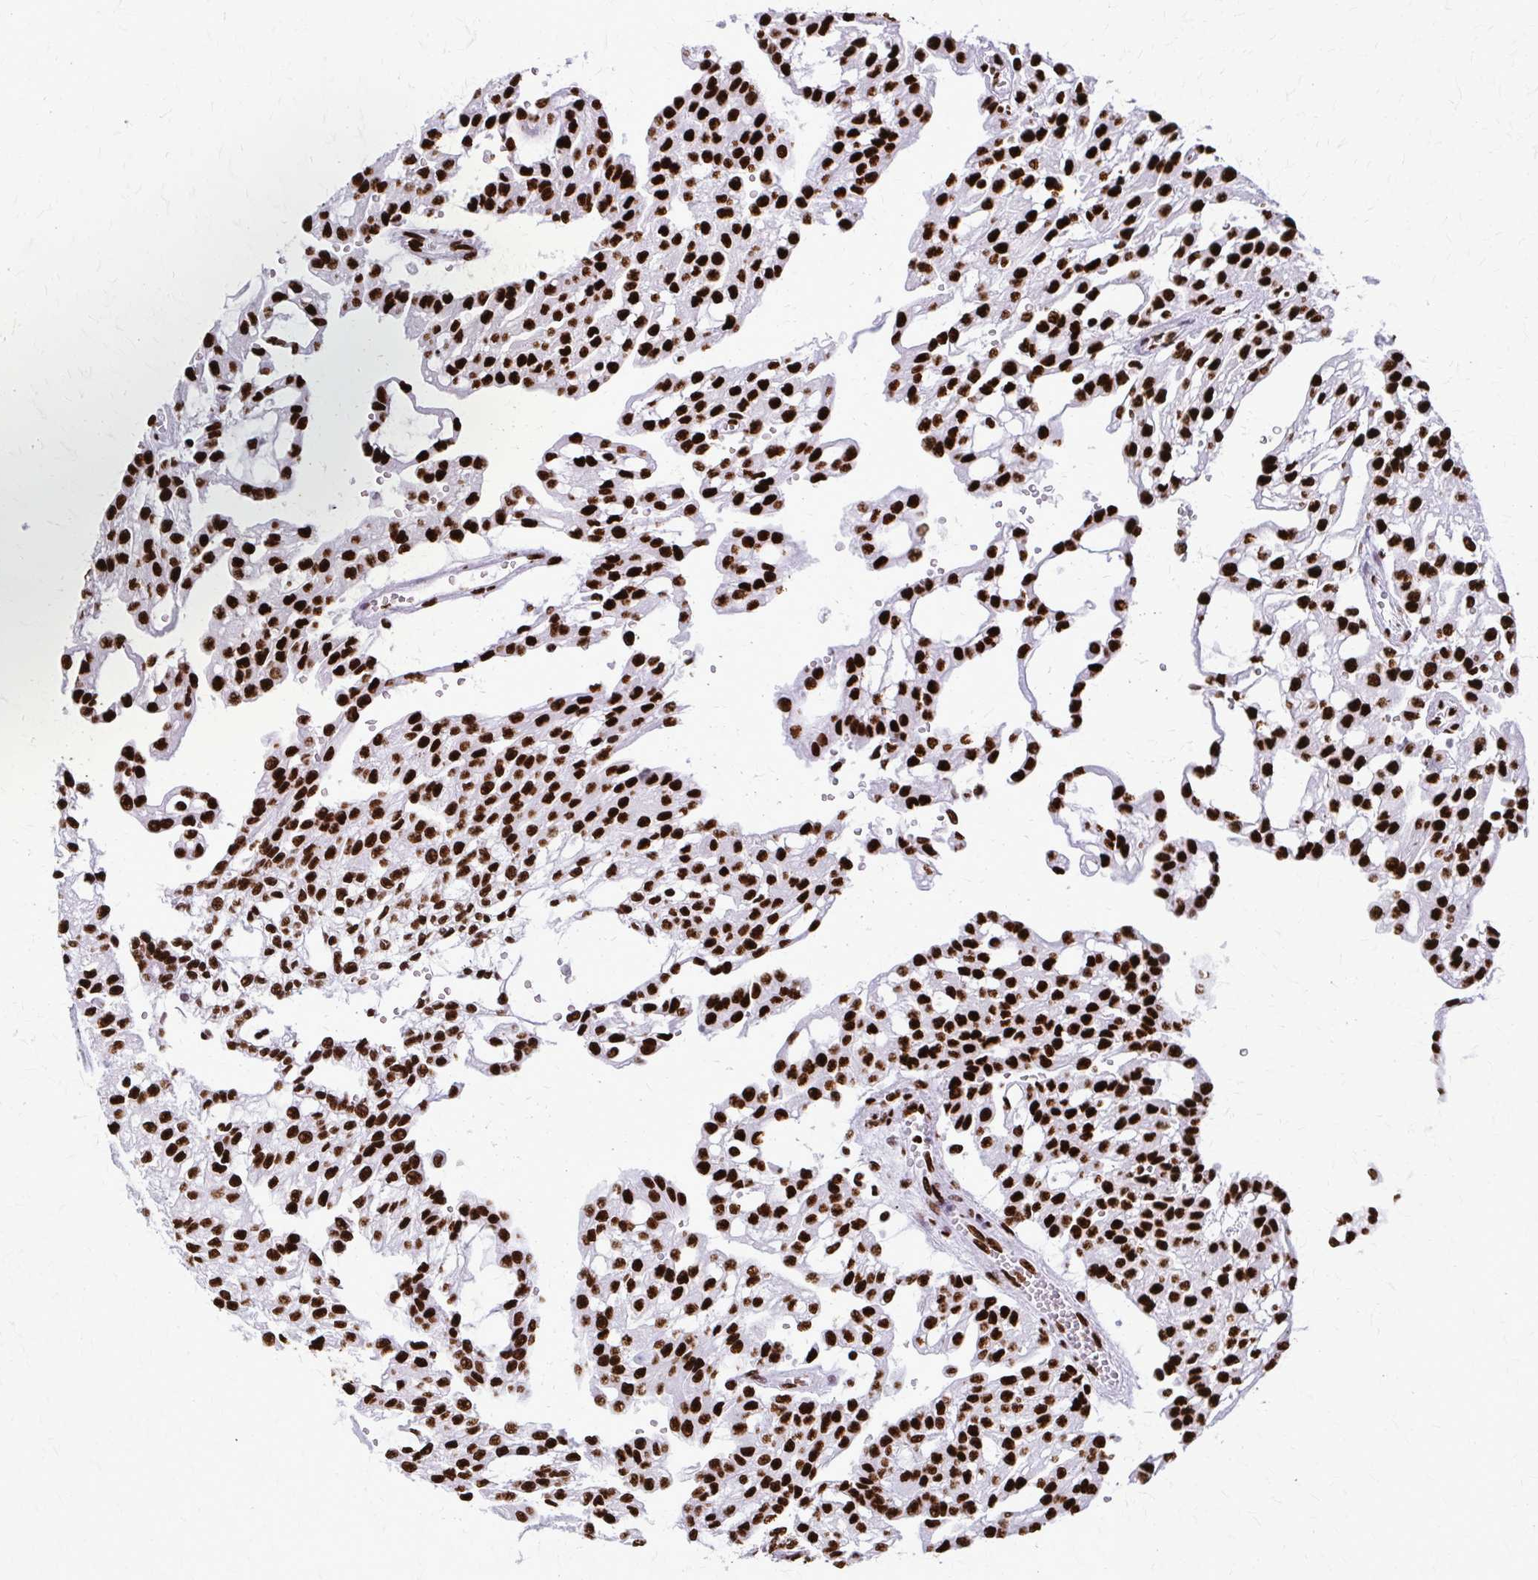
{"staining": {"intensity": "strong", "quantity": ">75%", "location": "nuclear"}, "tissue": "renal cancer", "cell_type": "Tumor cells", "image_type": "cancer", "snomed": [{"axis": "morphology", "description": "Adenocarcinoma, NOS"}, {"axis": "topography", "description": "Kidney"}], "caption": "Immunohistochemistry (IHC) (DAB (3,3'-diaminobenzidine)) staining of renal cancer displays strong nuclear protein expression in about >75% of tumor cells.", "gene": "SFPQ", "patient": {"sex": "male", "age": 63}}